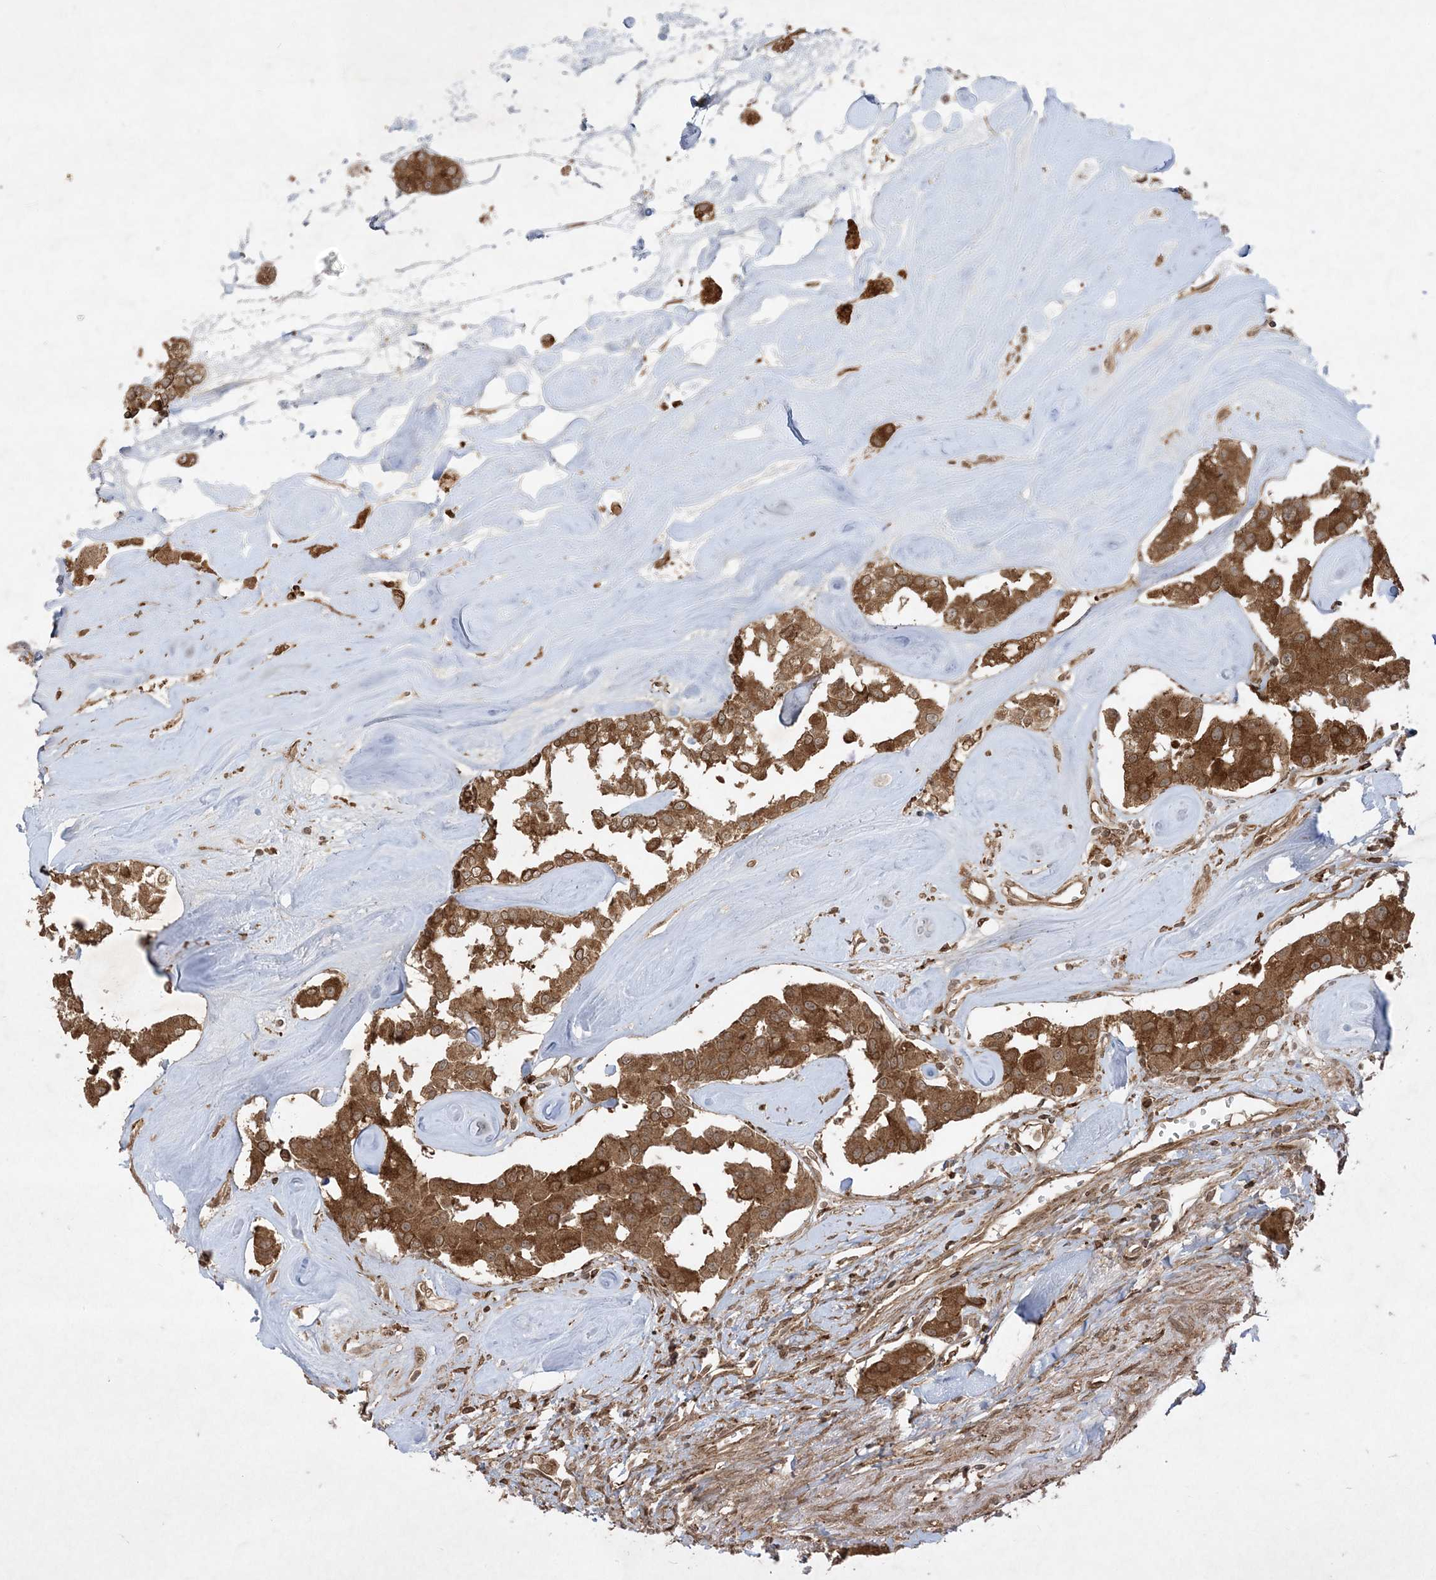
{"staining": {"intensity": "strong", "quantity": ">75%", "location": "cytoplasmic/membranous"}, "tissue": "carcinoid", "cell_type": "Tumor cells", "image_type": "cancer", "snomed": [{"axis": "morphology", "description": "Carcinoid, malignant, NOS"}, {"axis": "topography", "description": "Pancreas"}], "caption": "This is a micrograph of IHC staining of carcinoid, which shows strong staining in the cytoplasmic/membranous of tumor cells.", "gene": "RRAS", "patient": {"sex": "male", "age": 41}}